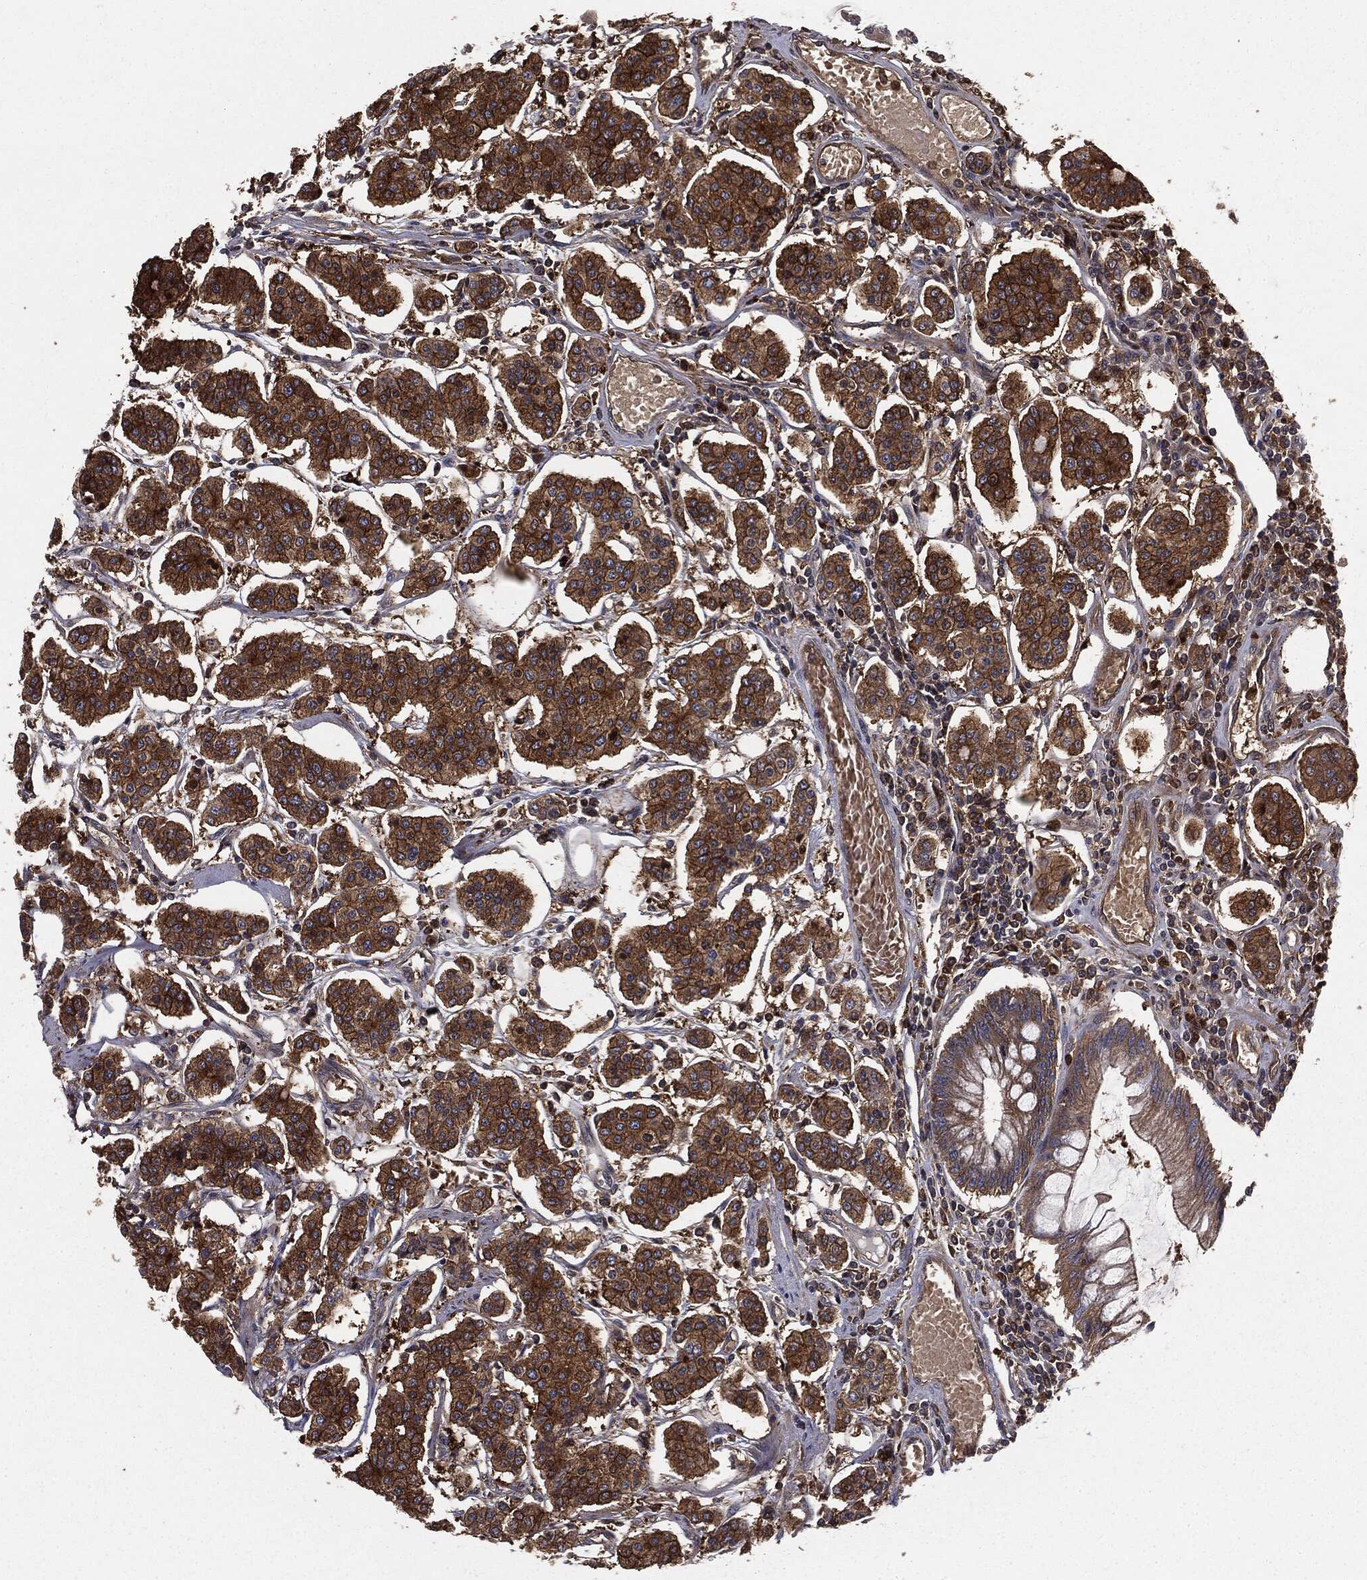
{"staining": {"intensity": "strong", "quantity": ">75%", "location": "cytoplasmic/membranous"}, "tissue": "carcinoid", "cell_type": "Tumor cells", "image_type": "cancer", "snomed": [{"axis": "morphology", "description": "Carcinoid, malignant, NOS"}, {"axis": "topography", "description": "Small intestine"}], "caption": "Carcinoid (malignant) tissue shows strong cytoplasmic/membranous positivity in approximately >75% of tumor cells (Brightfield microscopy of DAB IHC at high magnification).", "gene": "GNB5", "patient": {"sex": "female", "age": 65}}